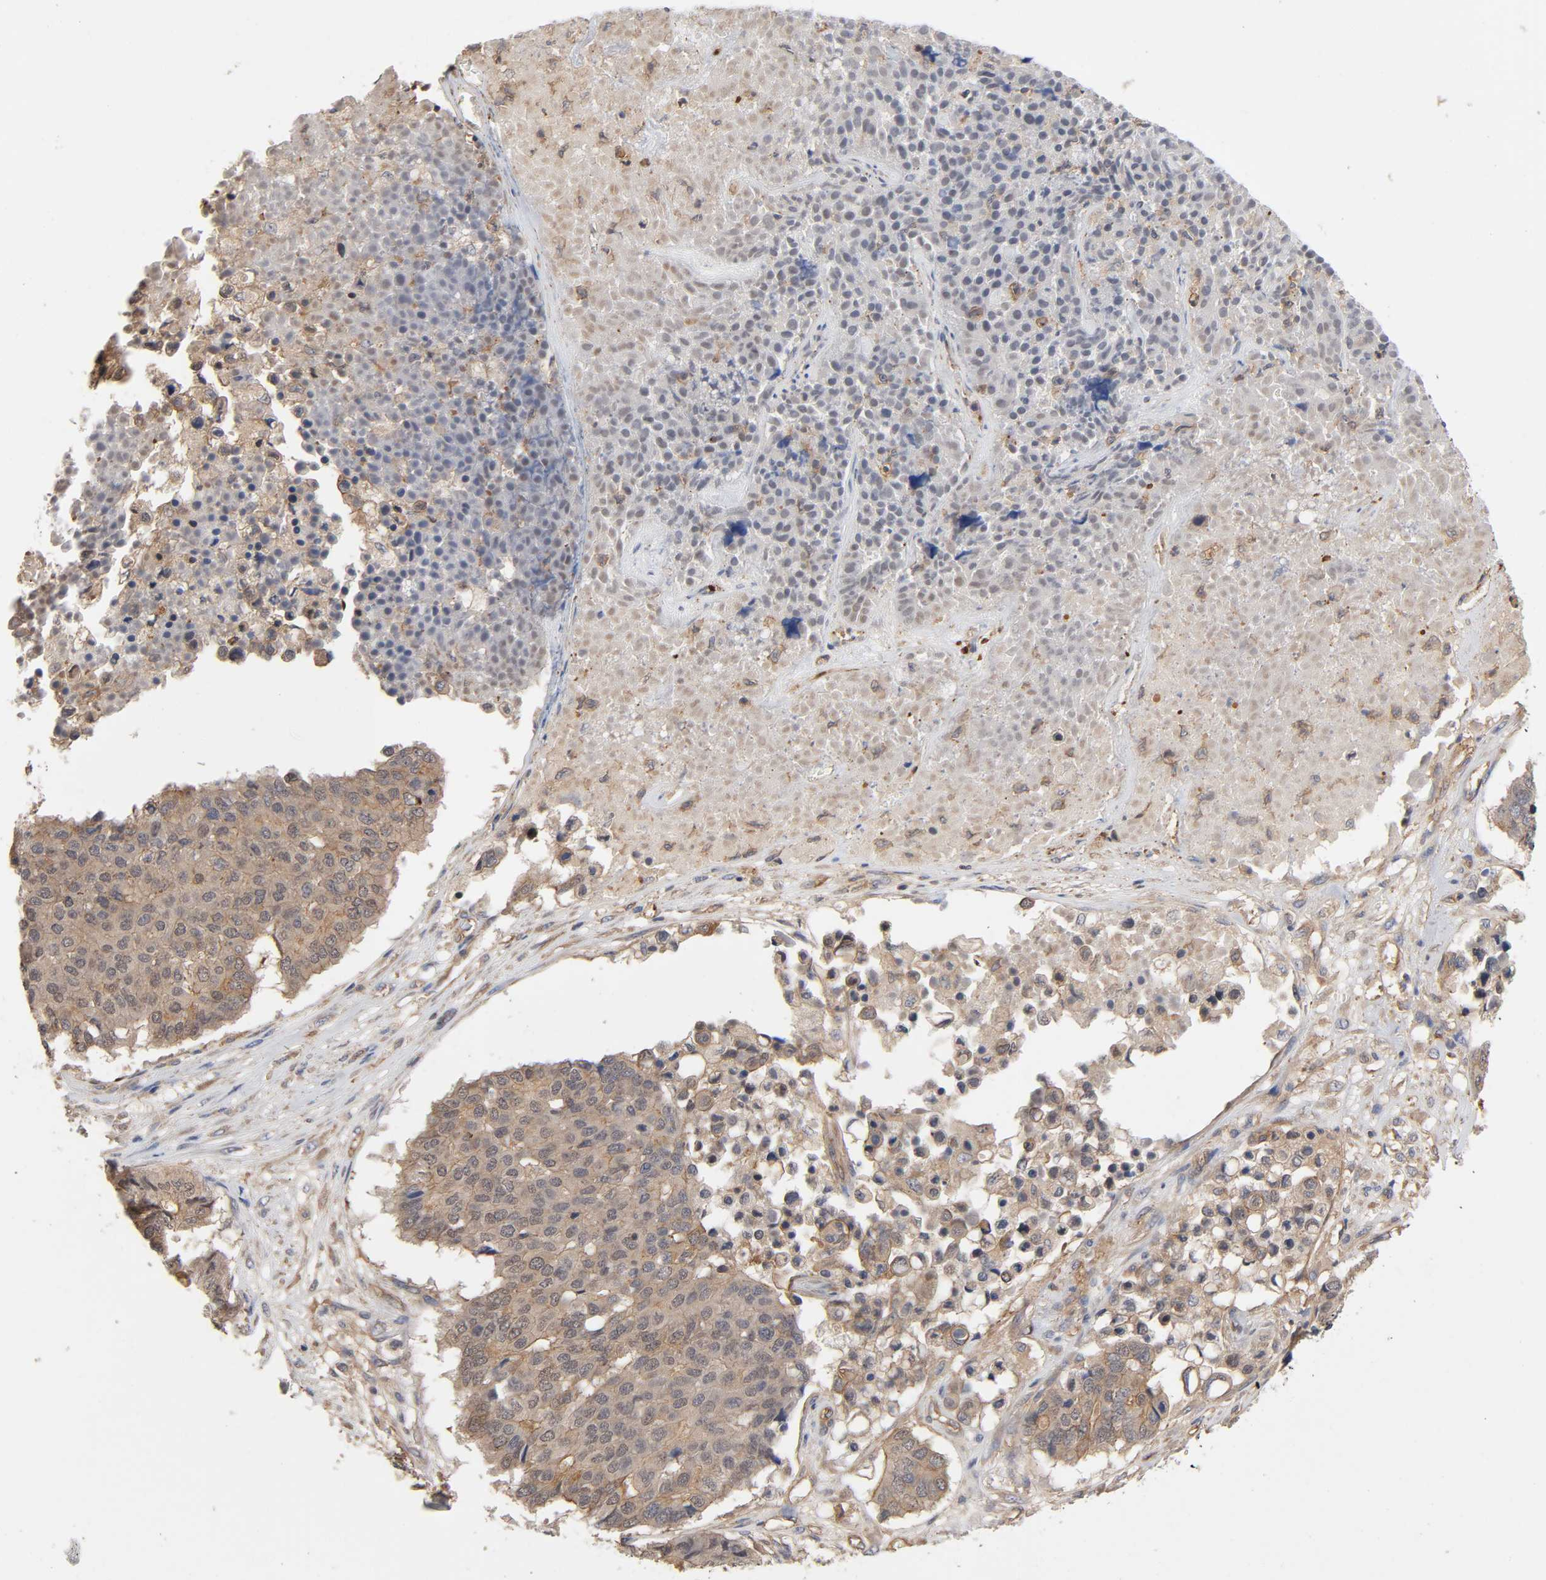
{"staining": {"intensity": "moderate", "quantity": ">75%", "location": "cytoplasmic/membranous"}, "tissue": "pancreatic cancer", "cell_type": "Tumor cells", "image_type": "cancer", "snomed": [{"axis": "morphology", "description": "Adenocarcinoma, NOS"}, {"axis": "topography", "description": "Pancreas"}], "caption": "Pancreatic cancer (adenocarcinoma) was stained to show a protein in brown. There is medium levels of moderate cytoplasmic/membranous positivity in about >75% of tumor cells.", "gene": "LAMTOR2", "patient": {"sex": "male", "age": 50}}